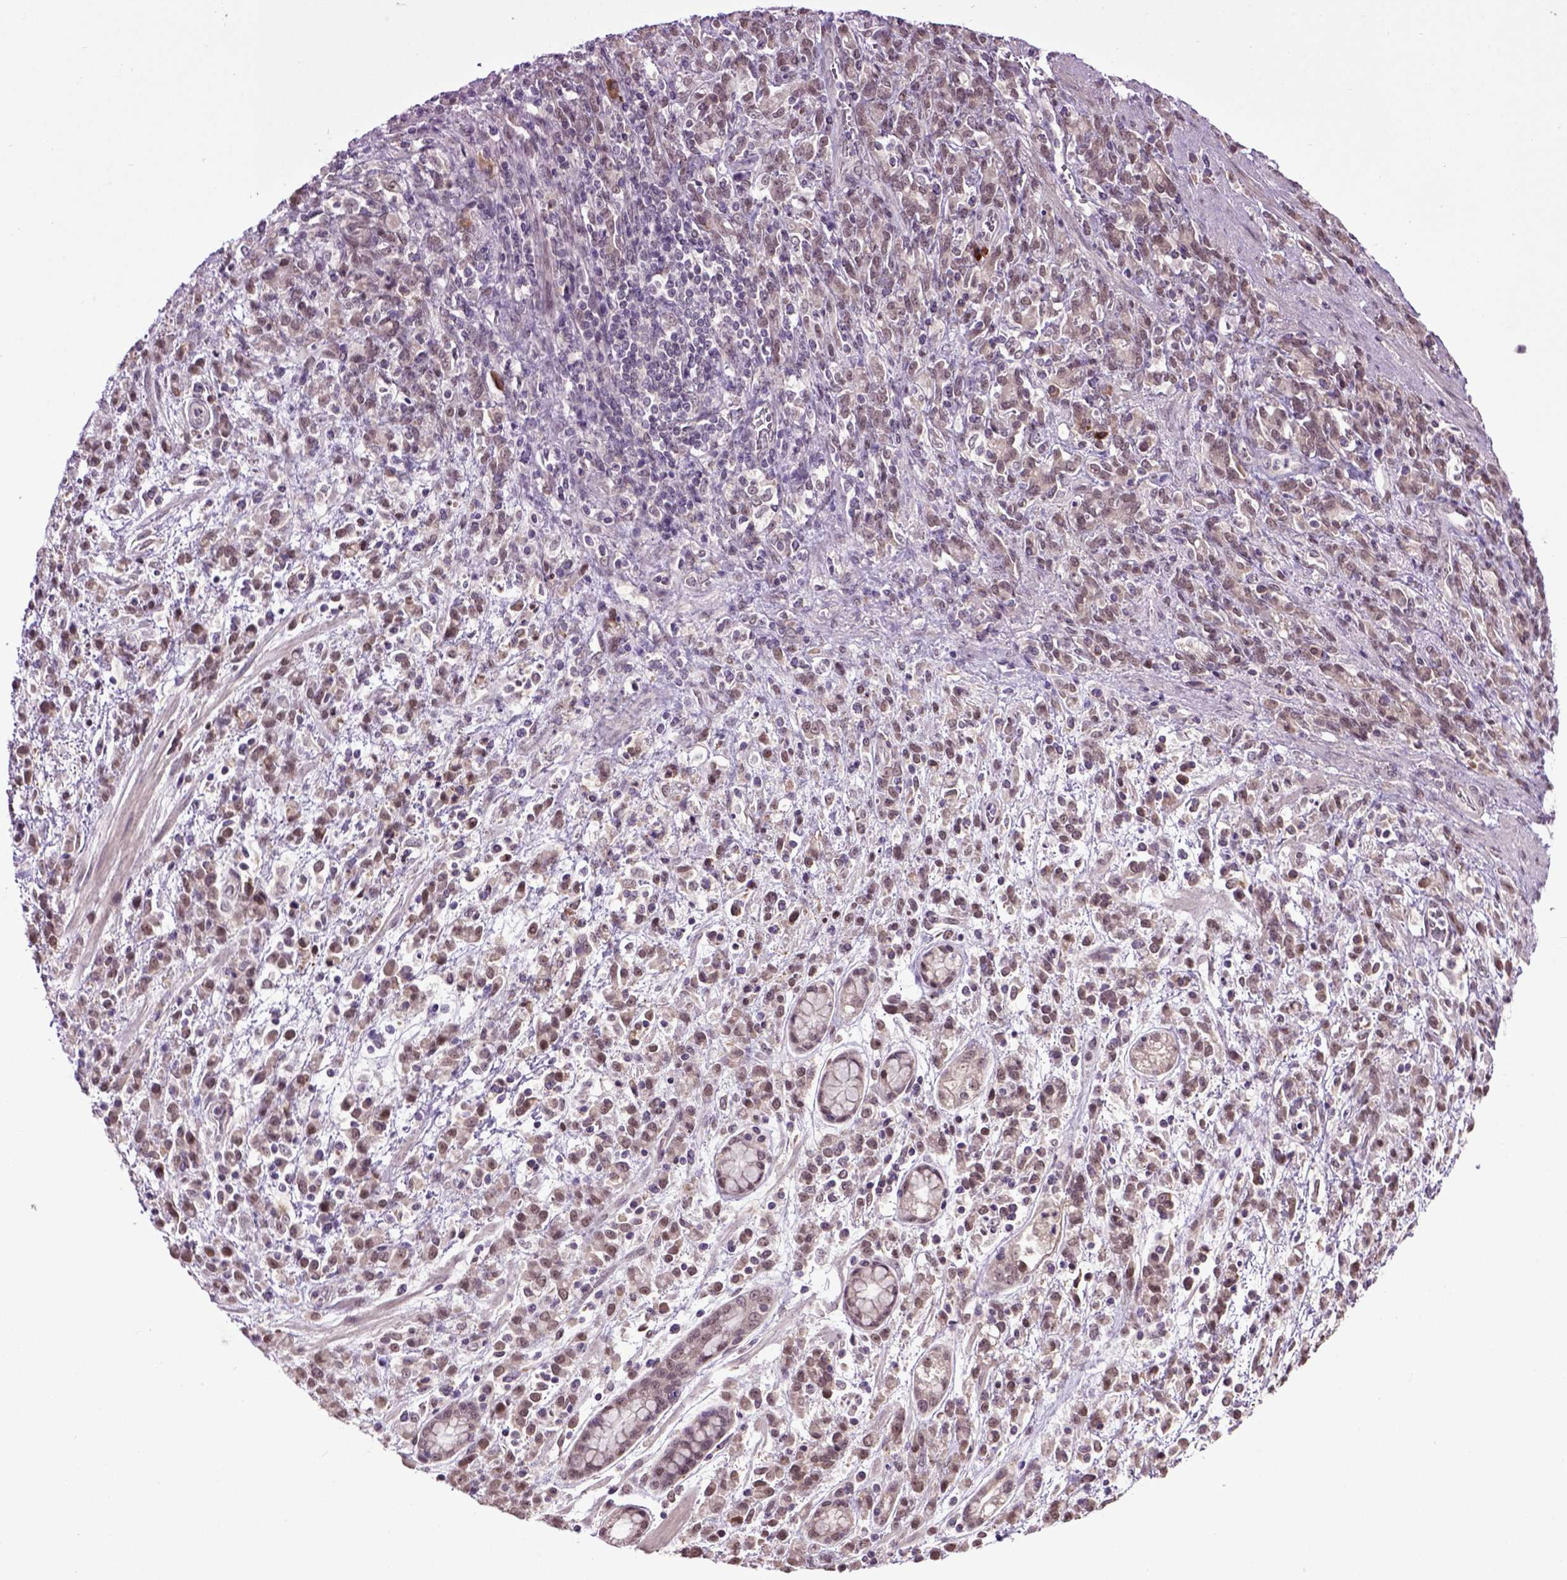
{"staining": {"intensity": "weak", "quantity": ">75%", "location": "nuclear"}, "tissue": "stomach cancer", "cell_type": "Tumor cells", "image_type": "cancer", "snomed": [{"axis": "morphology", "description": "Adenocarcinoma, NOS"}, {"axis": "topography", "description": "Stomach"}], "caption": "About >75% of tumor cells in stomach cancer reveal weak nuclear protein staining as visualized by brown immunohistochemical staining.", "gene": "RAB43", "patient": {"sex": "female", "age": 57}}